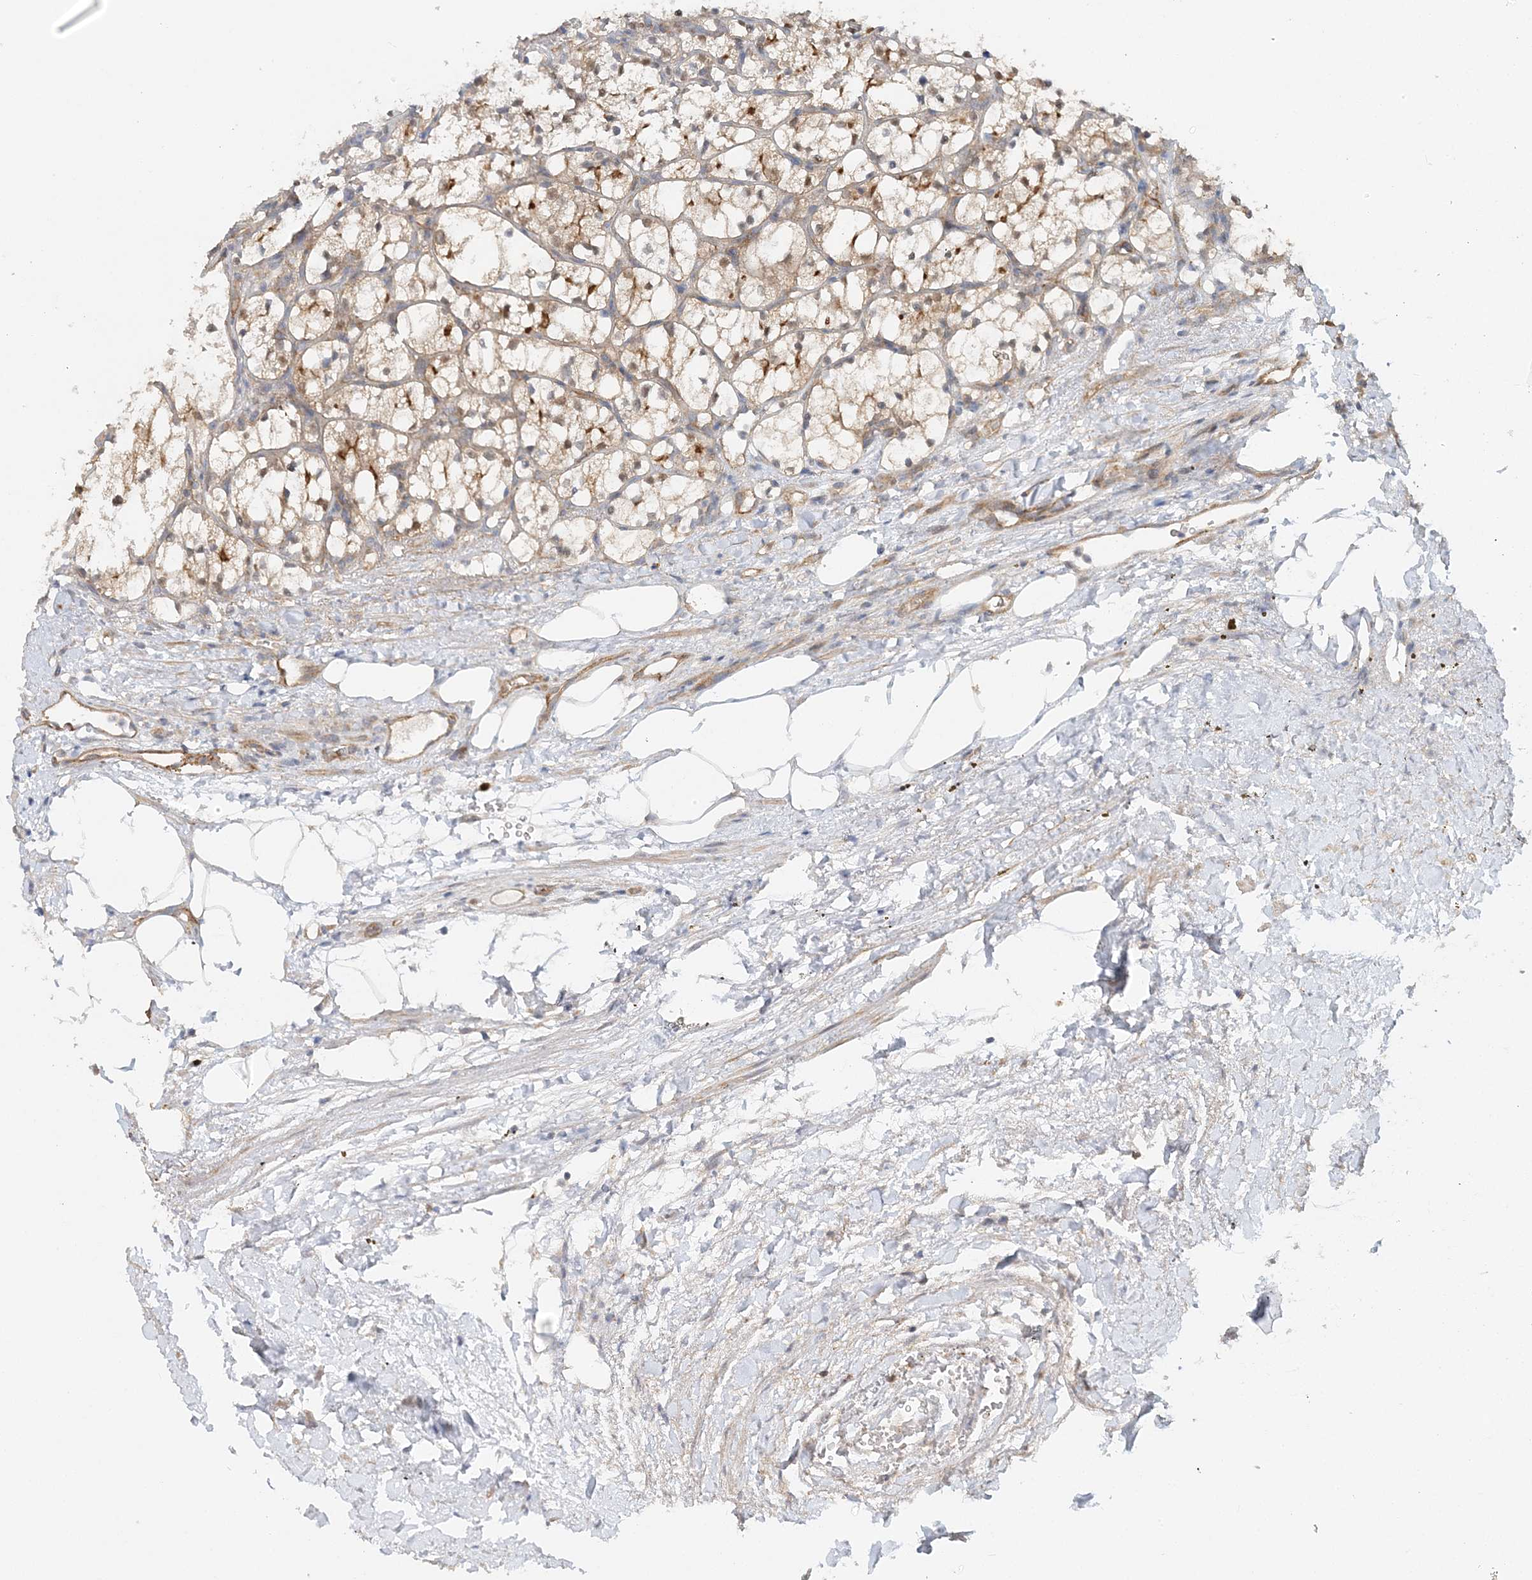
{"staining": {"intensity": "moderate", "quantity": "<25%", "location": "cytoplasmic/membranous,nuclear"}, "tissue": "renal cancer", "cell_type": "Tumor cells", "image_type": "cancer", "snomed": [{"axis": "morphology", "description": "Adenocarcinoma, NOS"}, {"axis": "topography", "description": "Kidney"}], "caption": "Immunohistochemical staining of human renal adenocarcinoma shows low levels of moderate cytoplasmic/membranous and nuclear staining in about <25% of tumor cells. (IHC, brightfield microscopy, high magnification).", "gene": "MAT2B", "patient": {"sex": "female", "age": 69}}